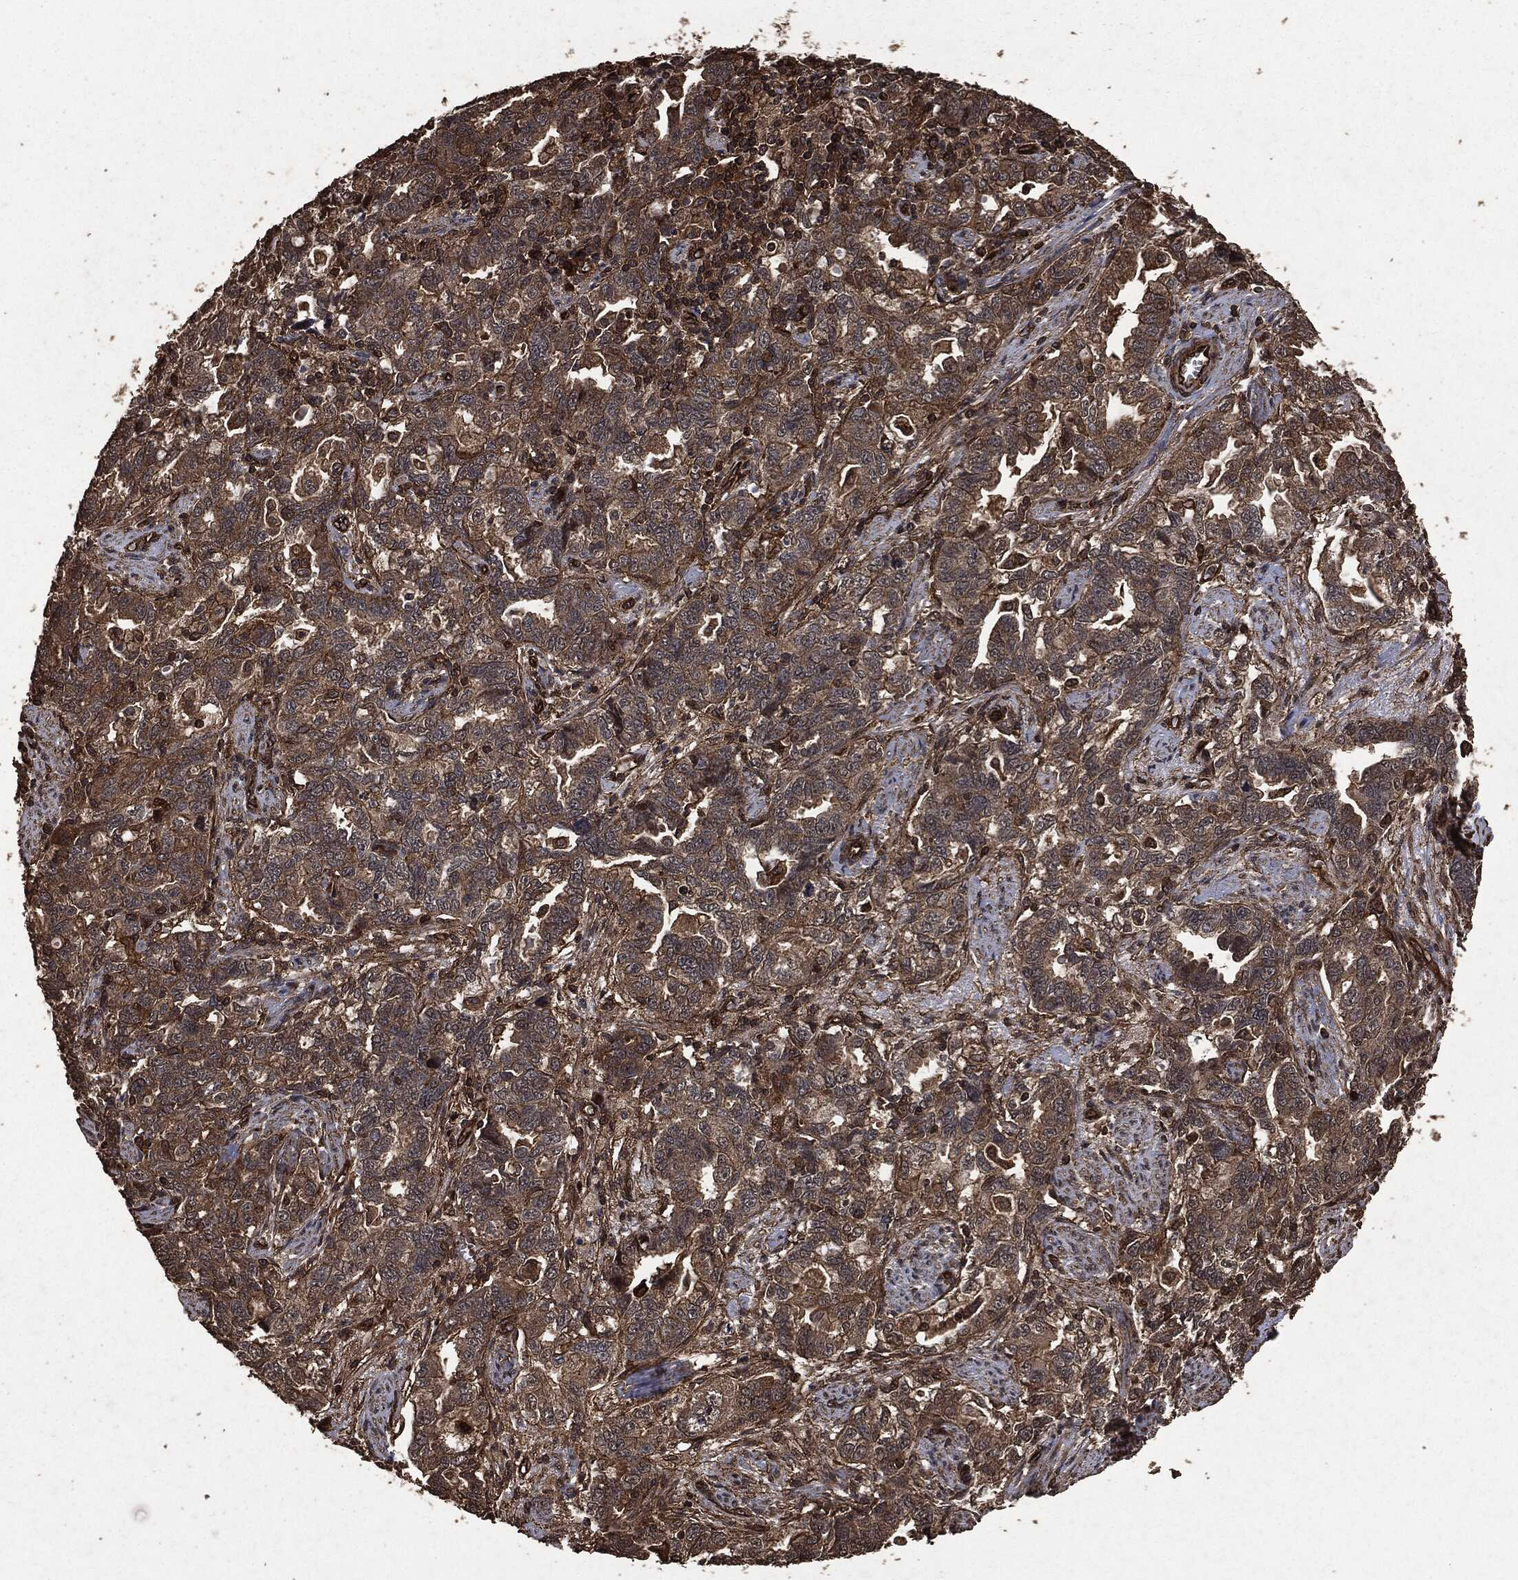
{"staining": {"intensity": "moderate", "quantity": "25%-75%", "location": "cytoplasmic/membranous"}, "tissue": "ovarian cancer", "cell_type": "Tumor cells", "image_type": "cancer", "snomed": [{"axis": "morphology", "description": "Cystadenocarcinoma, serous, NOS"}, {"axis": "topography", "description": "Ovary"}], "caption": "IHC (DAB (3,3'-diaminobenzidine)) staining of human serous cystadenocarcinoma (ovarian) displays moderate cytoplasmic/membranous protein expression in approximately 25%-75% of tumor cells.", "gene": "HRAS", "patient": {"sex": "female", "age": 51}}